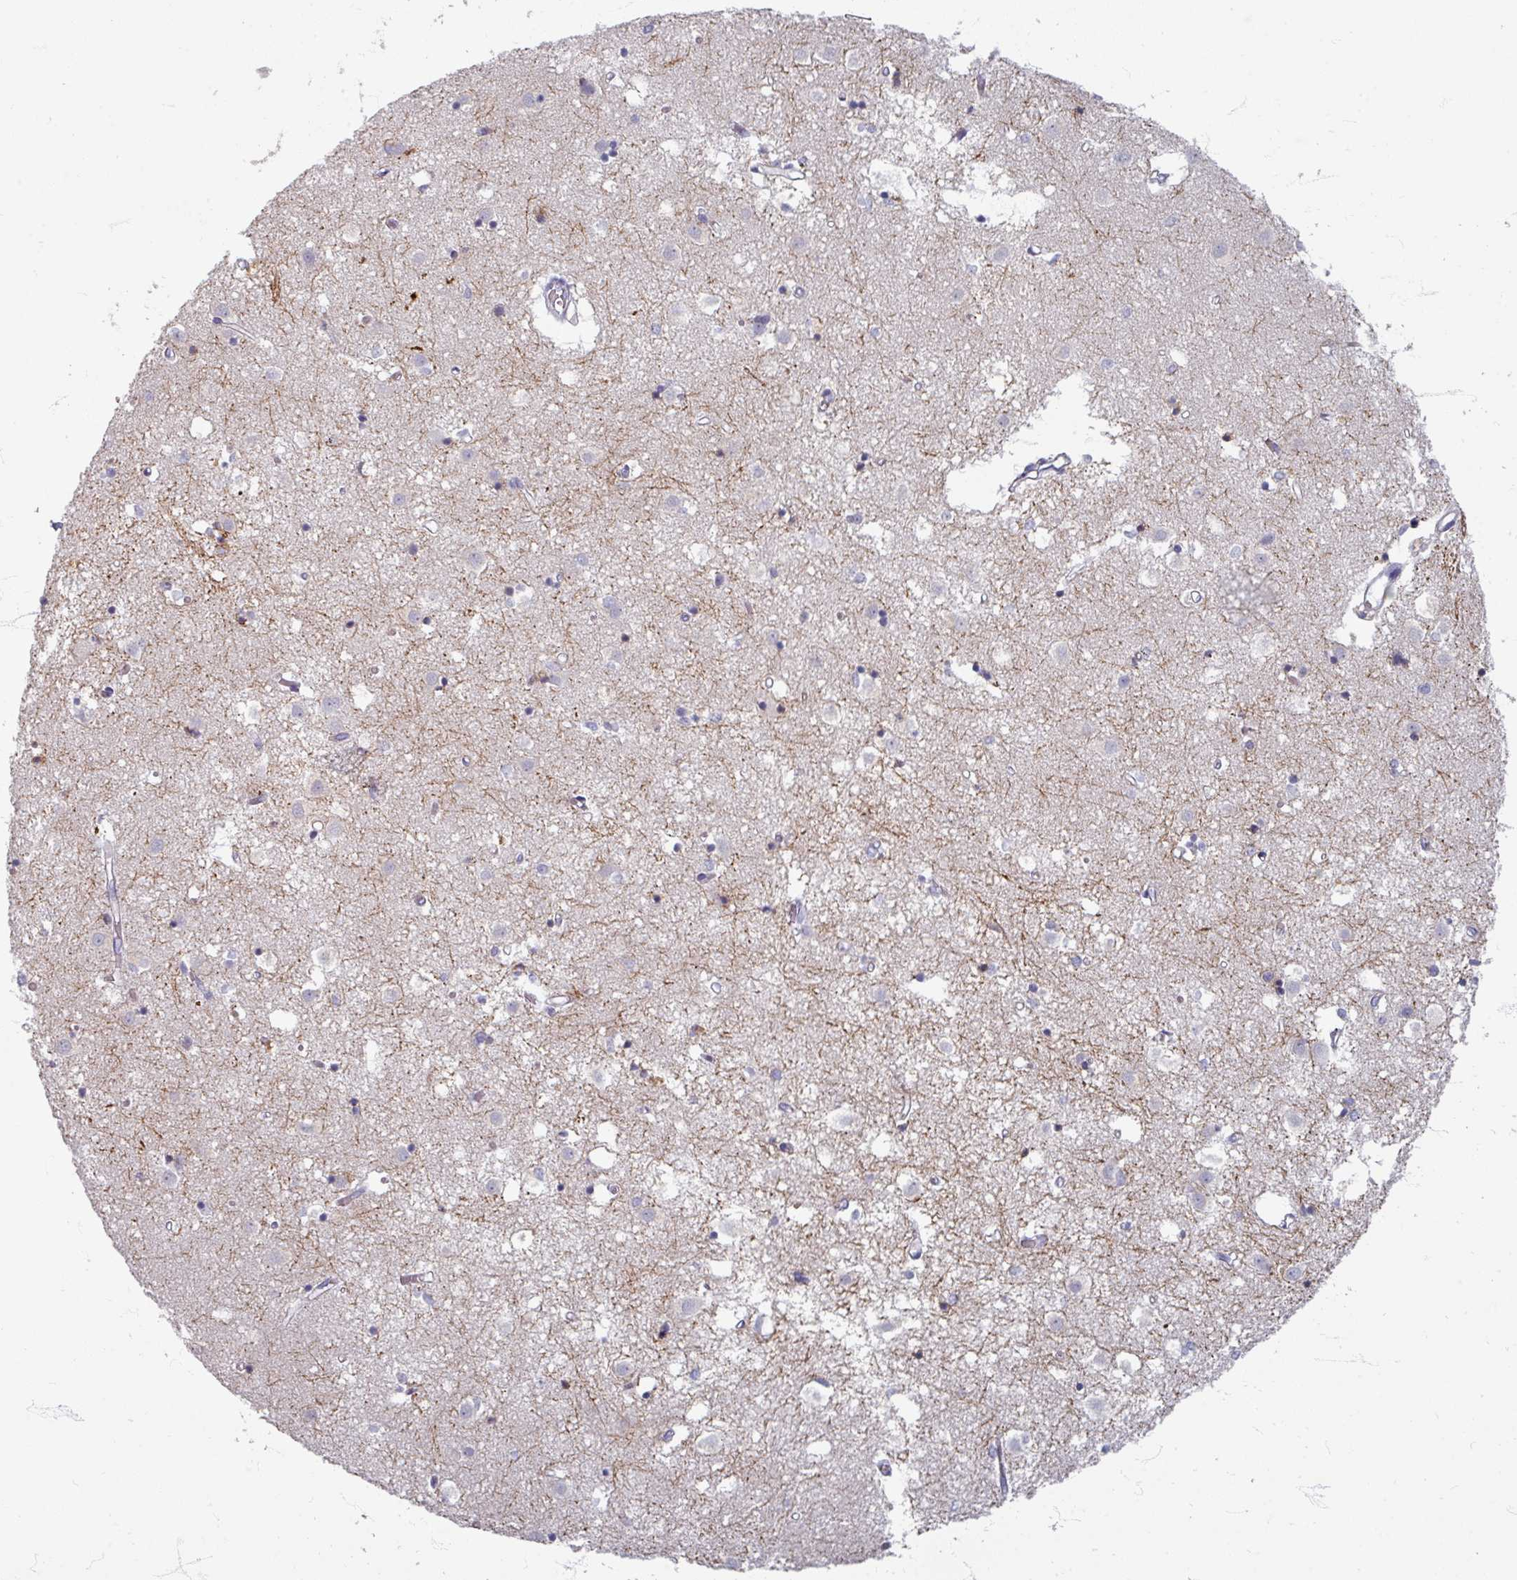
{"staining": {"intensity": "negative", "quantity": "none", "location": "none"}, "tissue": "caudate", "cell_type": "Glial cells", "image_type": "normal", "snomed": [{"axis": "morphology", "description": "Normal tissue, NOS"}, {"axis": "topography", "description": "Lateral ventricle wall"}], "caption": "Immunohistochemical staining of benign caudate displays no significant expression in glial cells. (DAB (3,3'-diaminobenzidine) IHC visualized using brightfield microscopy, high magnification).", "gene": "ZNF878", "patient": {"sex": "male", "age": 70}}